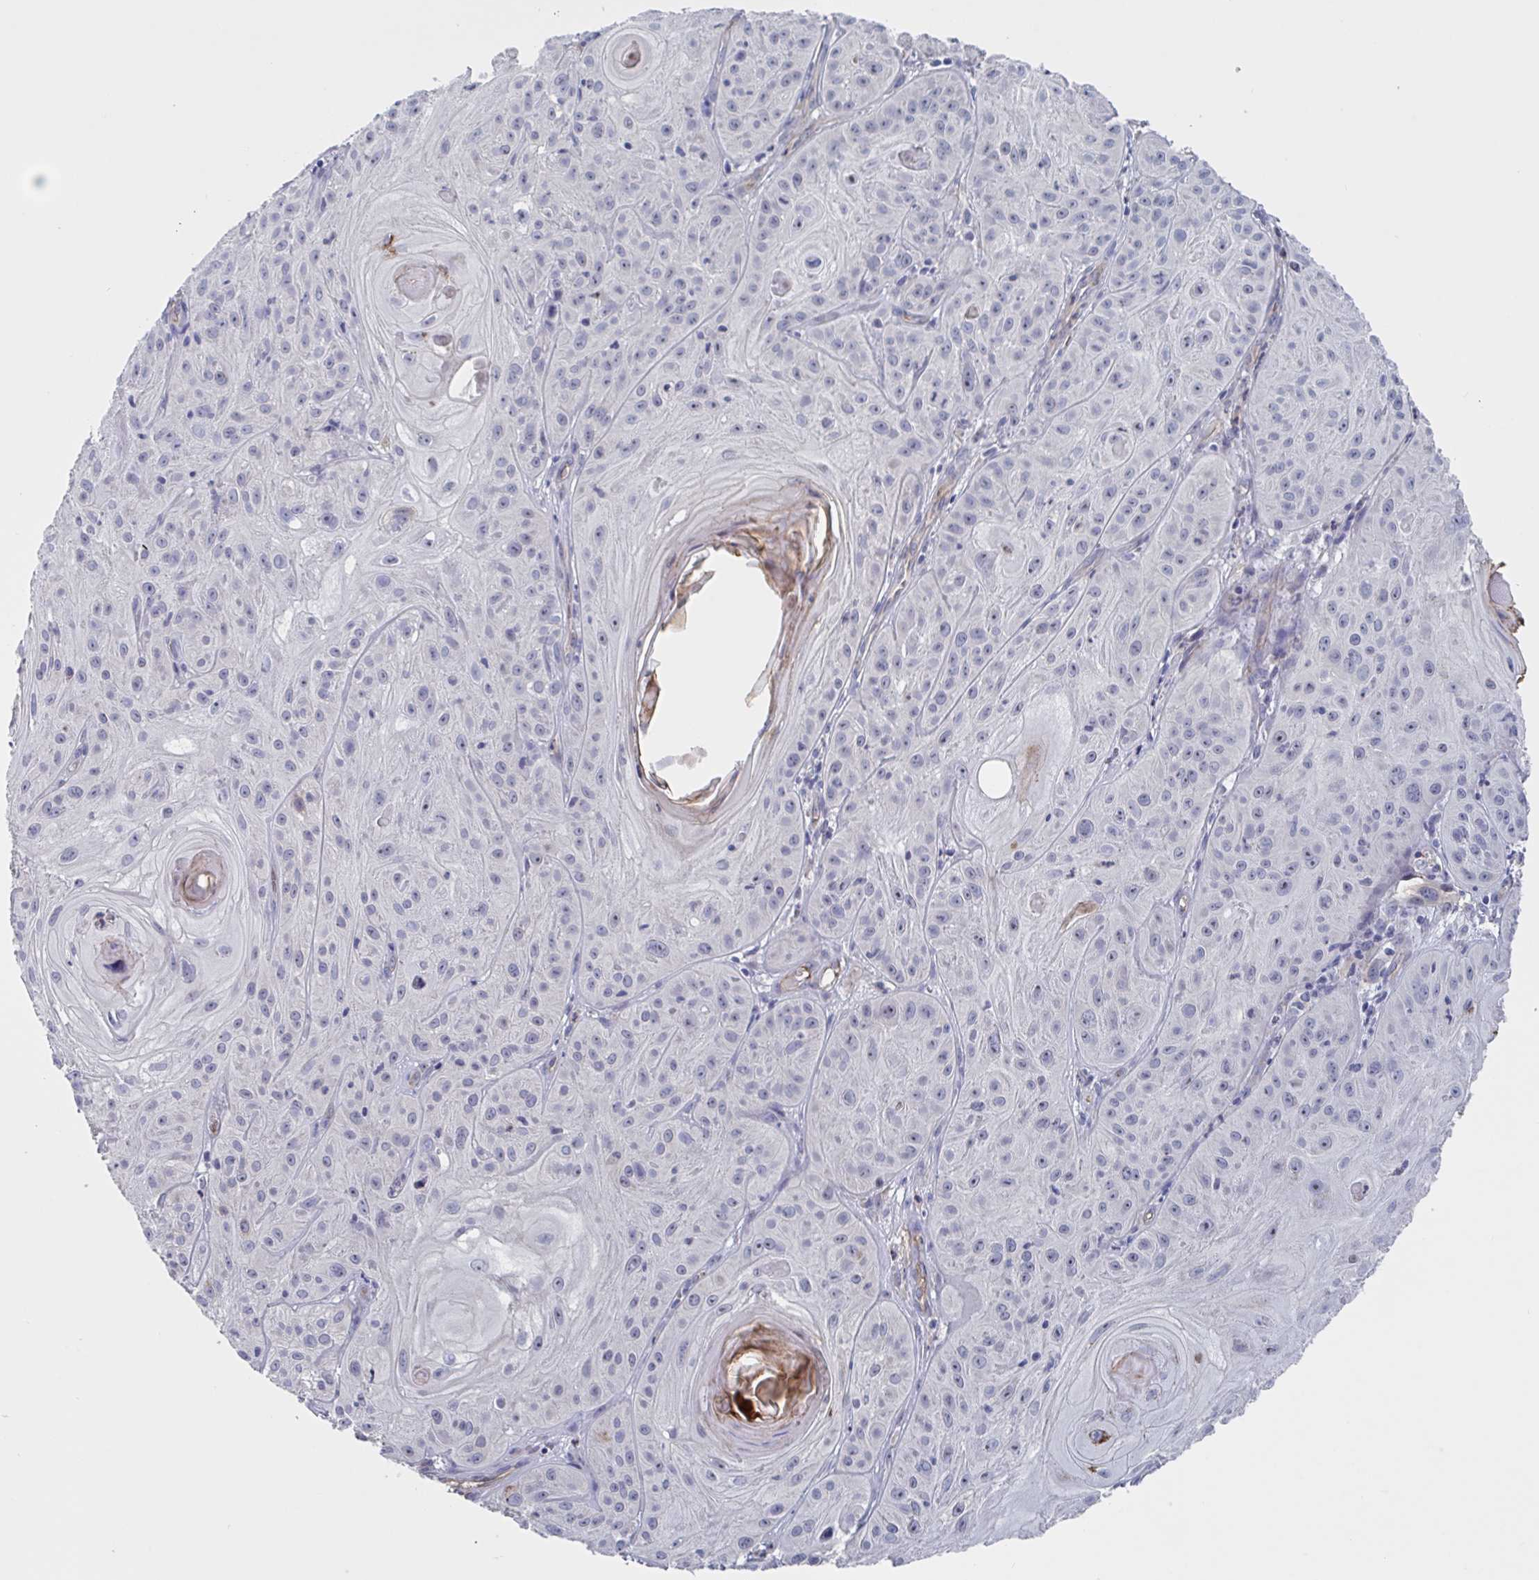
{"staining": {"intensity": "negative", "quantity": "none", "location": "none"}, "tissue": "skin cancer", "cell_type": "Tumor cells", "image_type": "cancer", "snomed": [{"axis": "morphology", "description": "Squamous cell carcinoma, NOS"}, {"axis": "topography", "description": "Skin"}], "caption": "A photomicrograph of human skin cancer is negative for staining in tumor cells.", "gene": "ST14", "patient": {"sex": "male", "age": 85}}